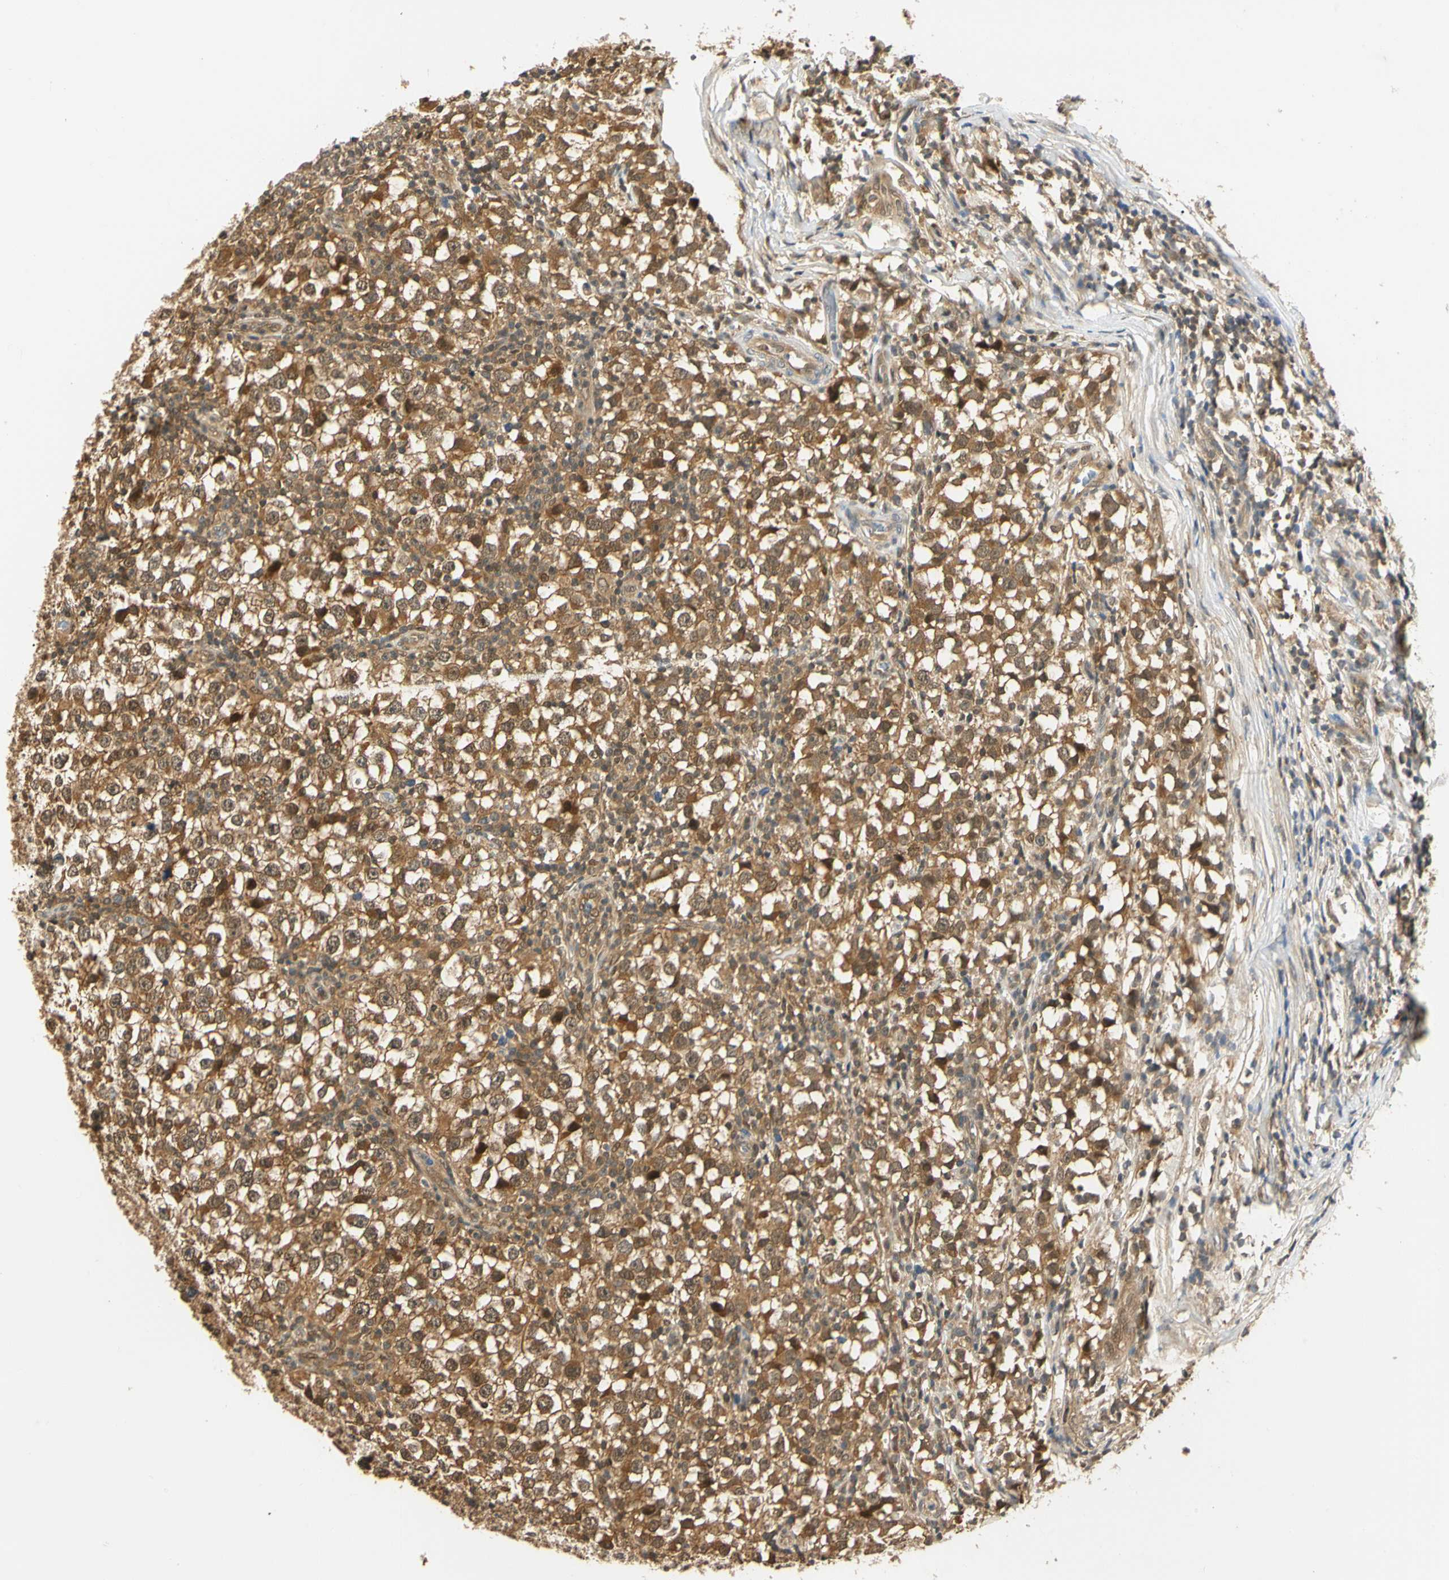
{"staining": {"intensity": "moderate", "quantity": ">75%", "location": "cytoplasmic/membranous,nuclear"}, "tissue": "testis cancer", "cell_type": "Tumor cells", "image_type": "cancer", "snomed": [{"axis": "morphology", "description": "Seminoma, NOS"}, {"axis": "topography", "description": "Testis"}], "caption": "Tumor cells demonstrate medium levels of moderate cytoplasmic/membranous and nuclear expression in about >75% of cells in testis seminoma.", "gene": "UBE2Z", "patient": {"sex": "male", "age": 65}}